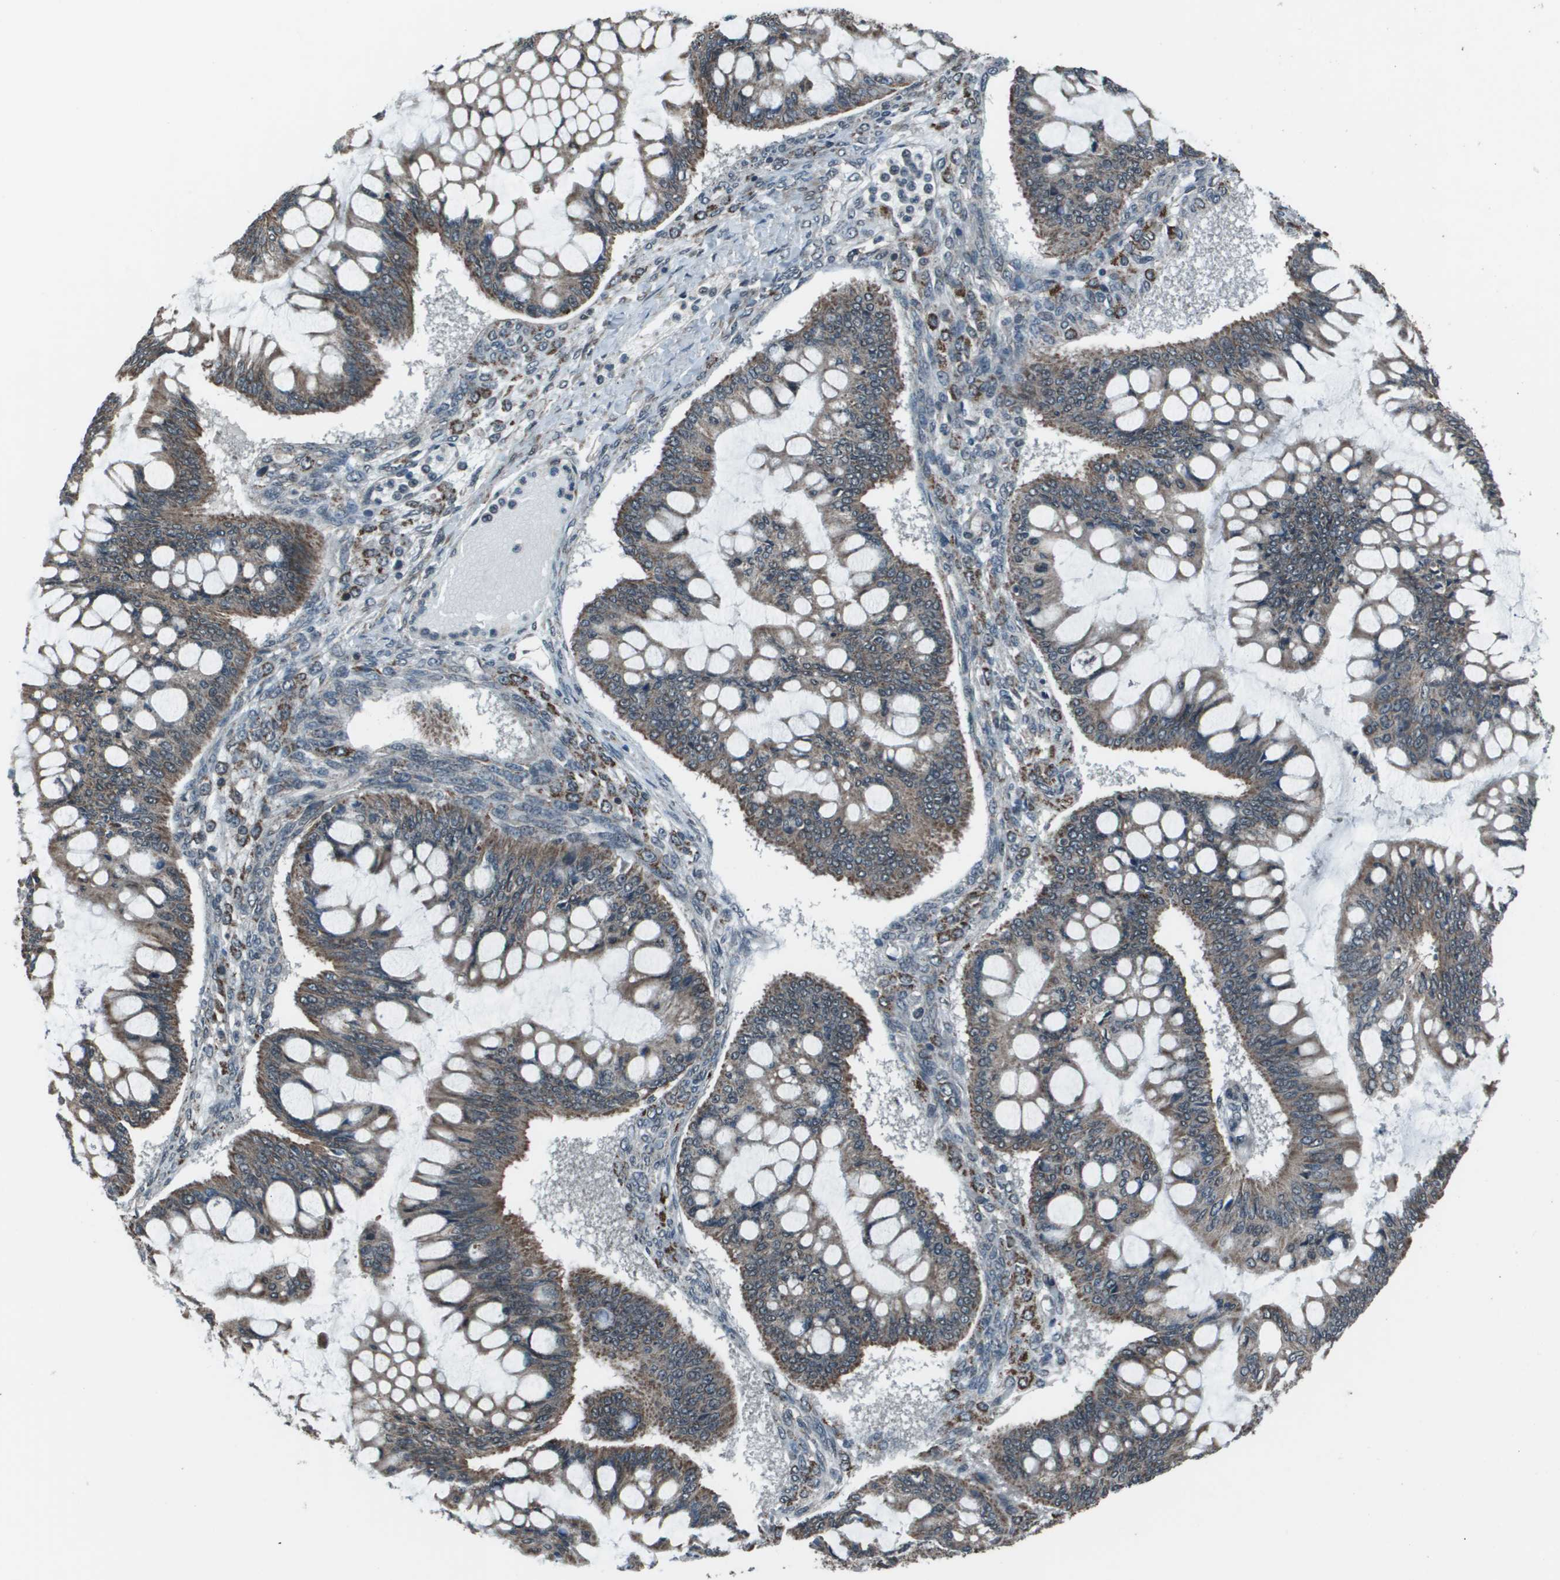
{"staining": {"intensity": "moderate", "quantity": ">75%", "location": "cytoplasmic/membranous"}, "tissue": "ovarian cancer", "cell_type": "Tumor cells", "image_type": "cancer", "snomed": [{"axis": "morphology", "description": "Cystadenocarcinoma, mucinous, NOS"}, {"axis": "topography", "description": "Ovary"}], "caption": "Ovarian cancer stained with DAB (3,3'-diaminobenzidine) IHC exhibits medium levels of moderate cytoplasmic/membranous positivity in about >75% of tumor cells. (Brightfield microscopy of DAB IHC at high magnification).", "gene": "PPFIA1", "patient": {"sex": "female", "age": 73}}